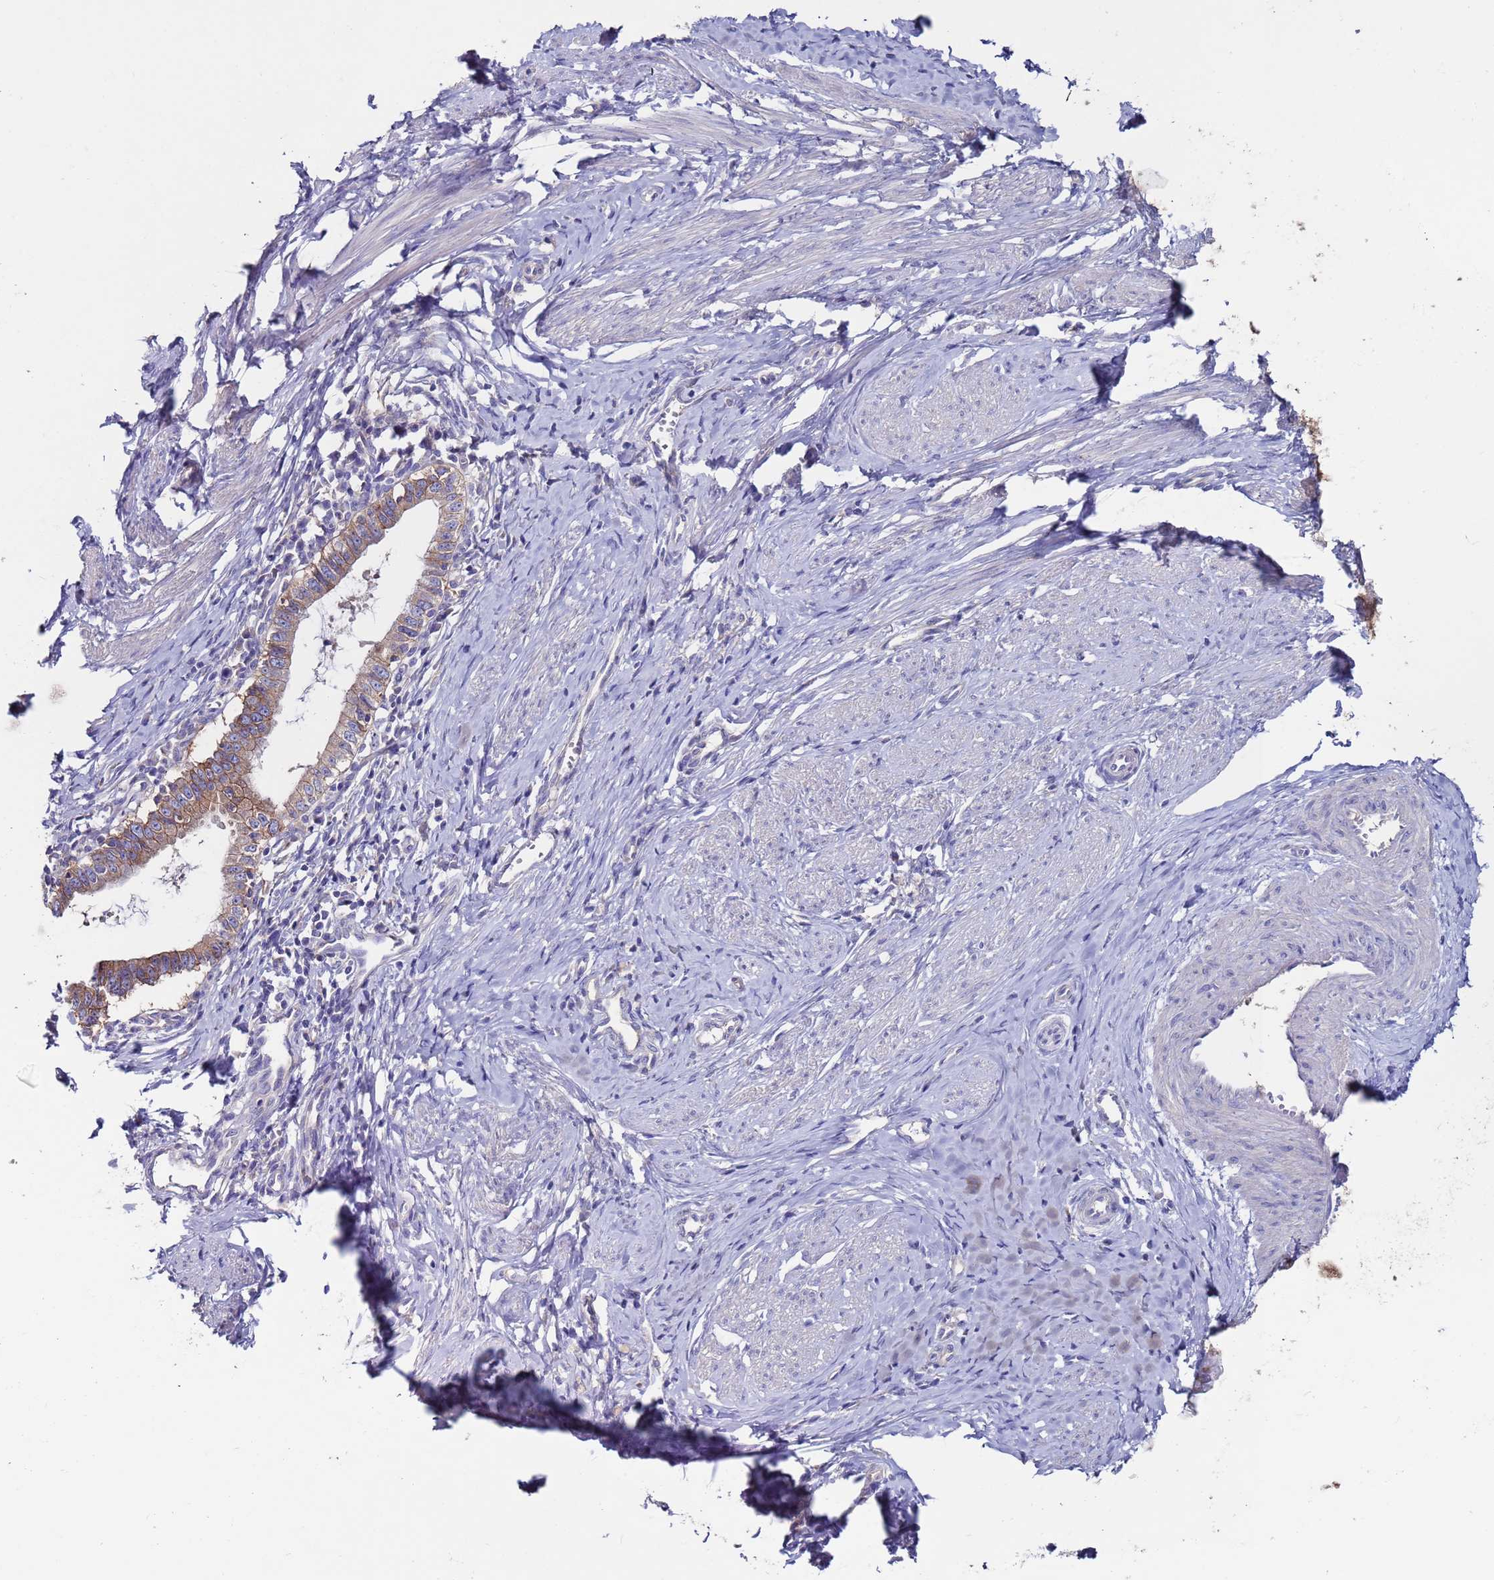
{"staining": {"intensity": "moderate", "quantity": ">75%", "location": "cytoplasmic/membranous"}, "tissue": "cervical cancer", "cell_type": "Tumor cells", "image_type": "cancer", "snomed": [{"axis": "morphology", "description": "Adenocarcinoma, NOS"}, {"axis": "topography", "description": "Cervix"}], "caption": "The image shows staining of cervical cancer, revealing moderate cytoplasmic/membranous protein positivity (brown color) within tumor cells.", "gene": "KRTCAP3", "patient": {"sex": "female", "age": 36}}